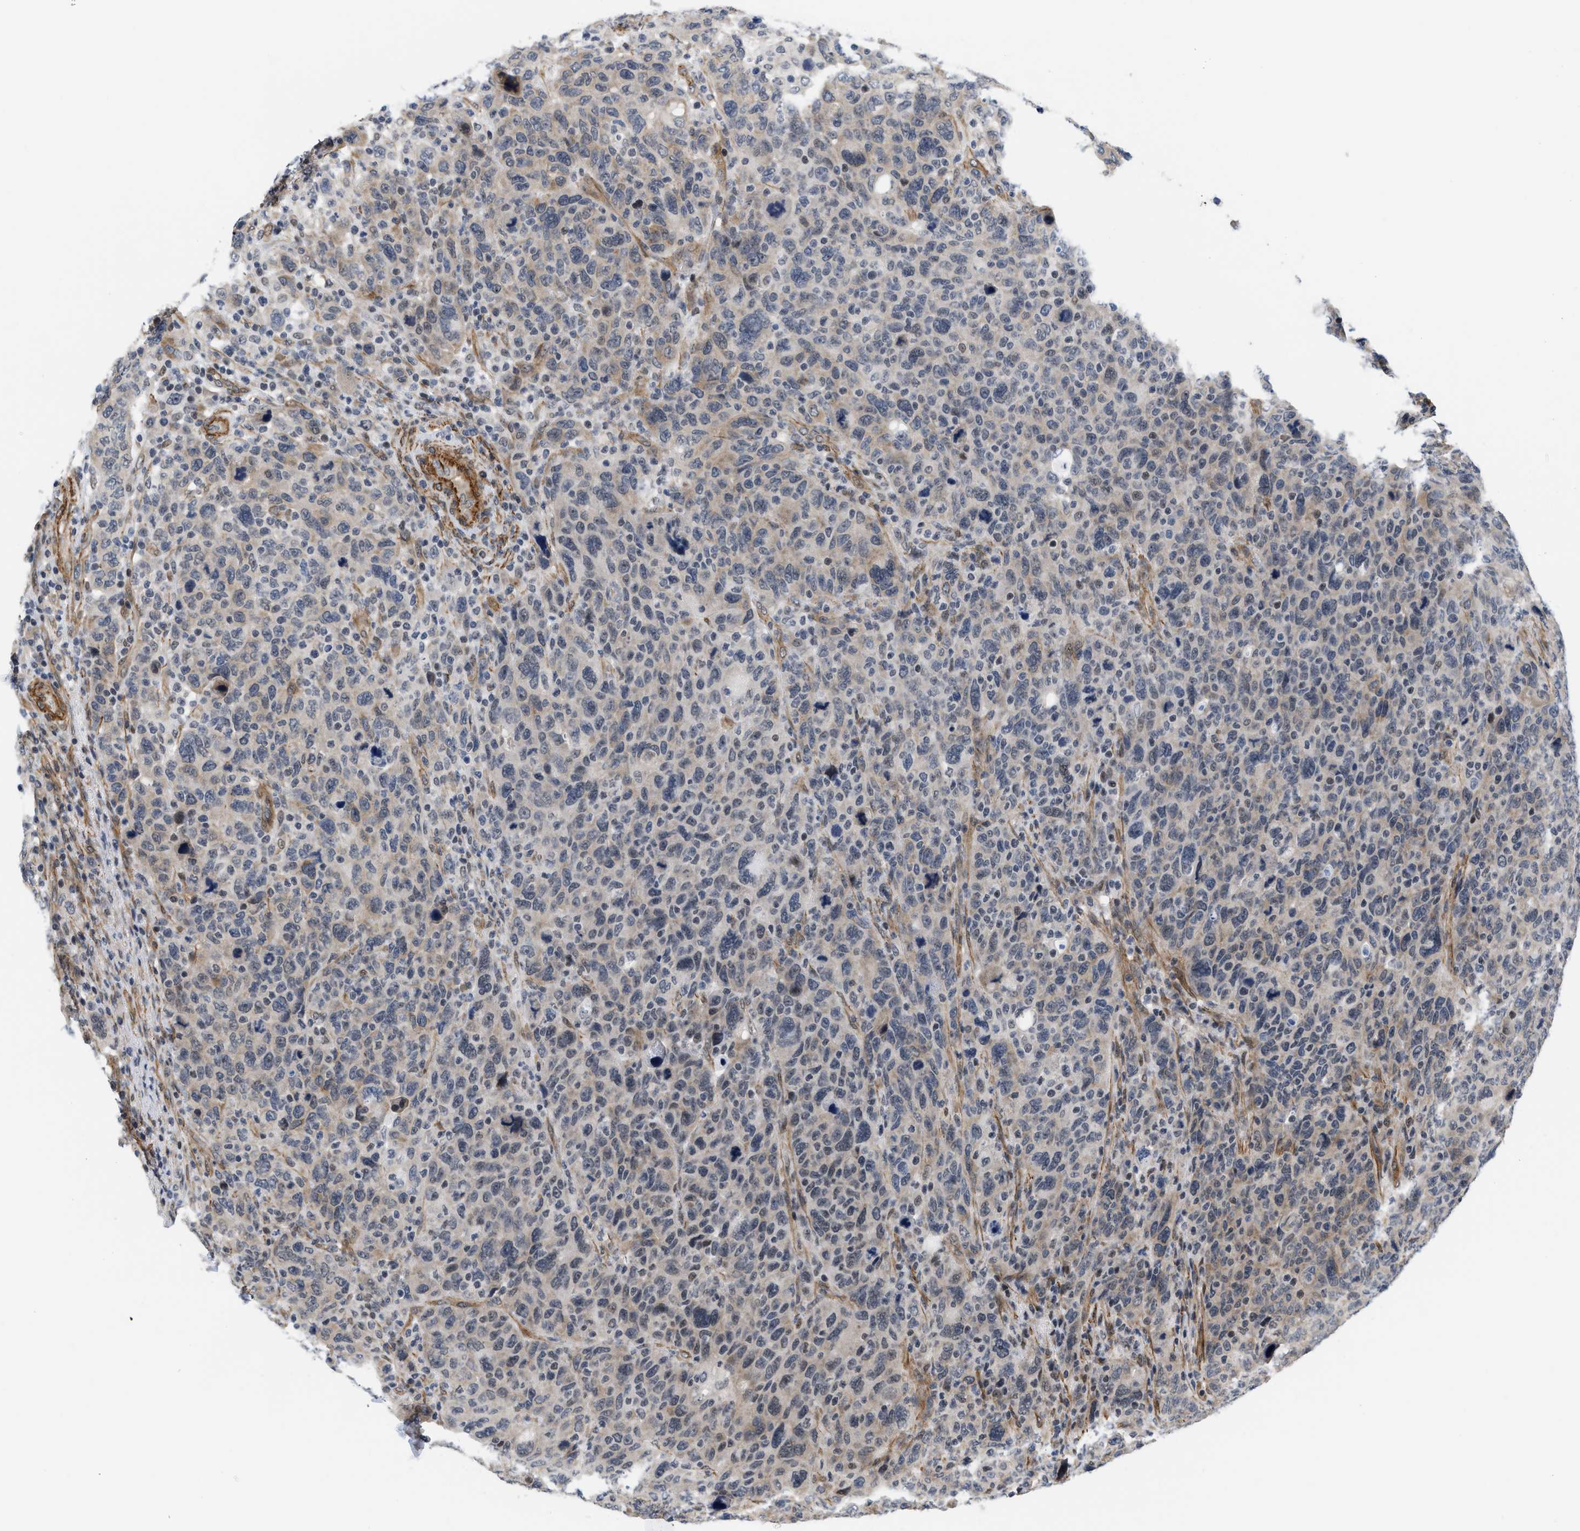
{"staining": {"intensity": "weak", "quantity": "<25%", "location": "cytoplasmic/membranous"}, "tissue": "breast cancer", "cell_type": "Tumor cells", "image_type": "cancer", "snomed": [{"axis": "morphology", "description": "Duct carcinoma"}, {"axis": "topography", "description": "Breast"}], "caption": "A photomicrograph of human breast cancer is negative for staining in tumor cells.", "gene": "GPRASP2", "patient": {"sex": "female", "age": 37}}